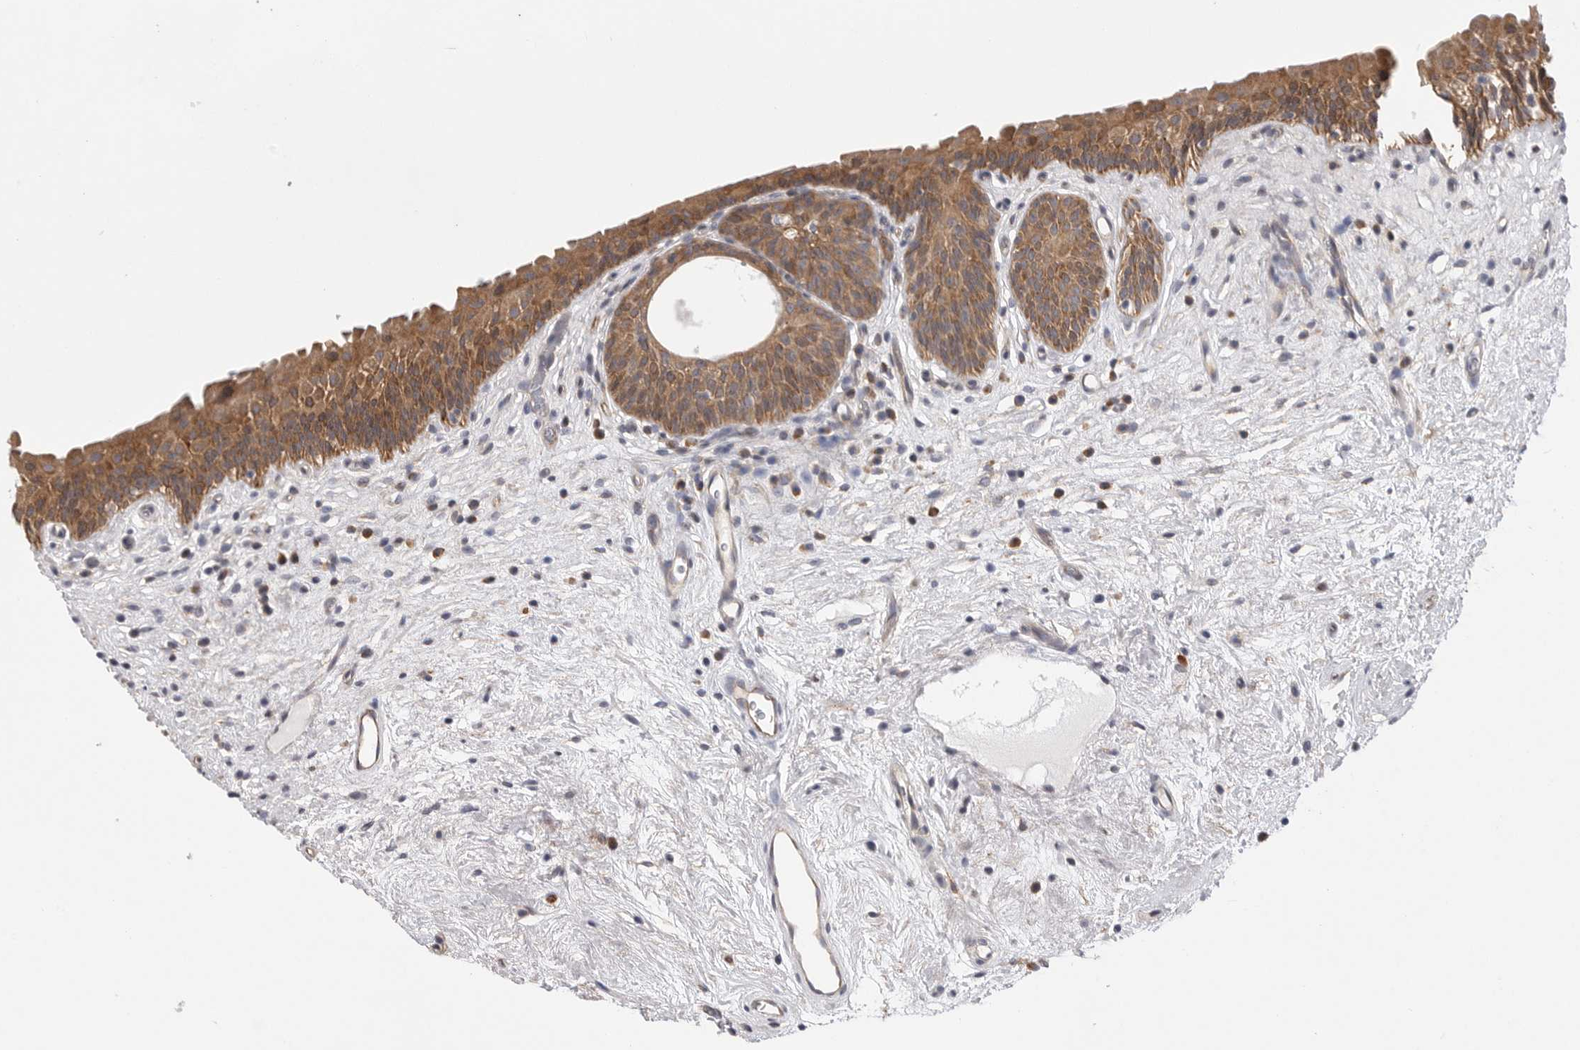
{"staining": {"intensity": "moderate", "quantity": ">75%", "location": "cytoplasmic/membranous"}, "tissue": "urinary bladder", "cell_type": "Urothelial cells", "image_type": "normal", "snomed": [{"axis": "morphology", "description": "Normal tissue, NOS"}, {"axis": "topography", "description": "Urinary bladder"}], "caption": "Immunohistochemical staining of benign urinary bladder displays medium levels of moderate cytoplasmic/membranous staining in approximately >75% of urothelial cells.", "gene": "FBXO43", "patient": {"sex": "male", "age": 83}}